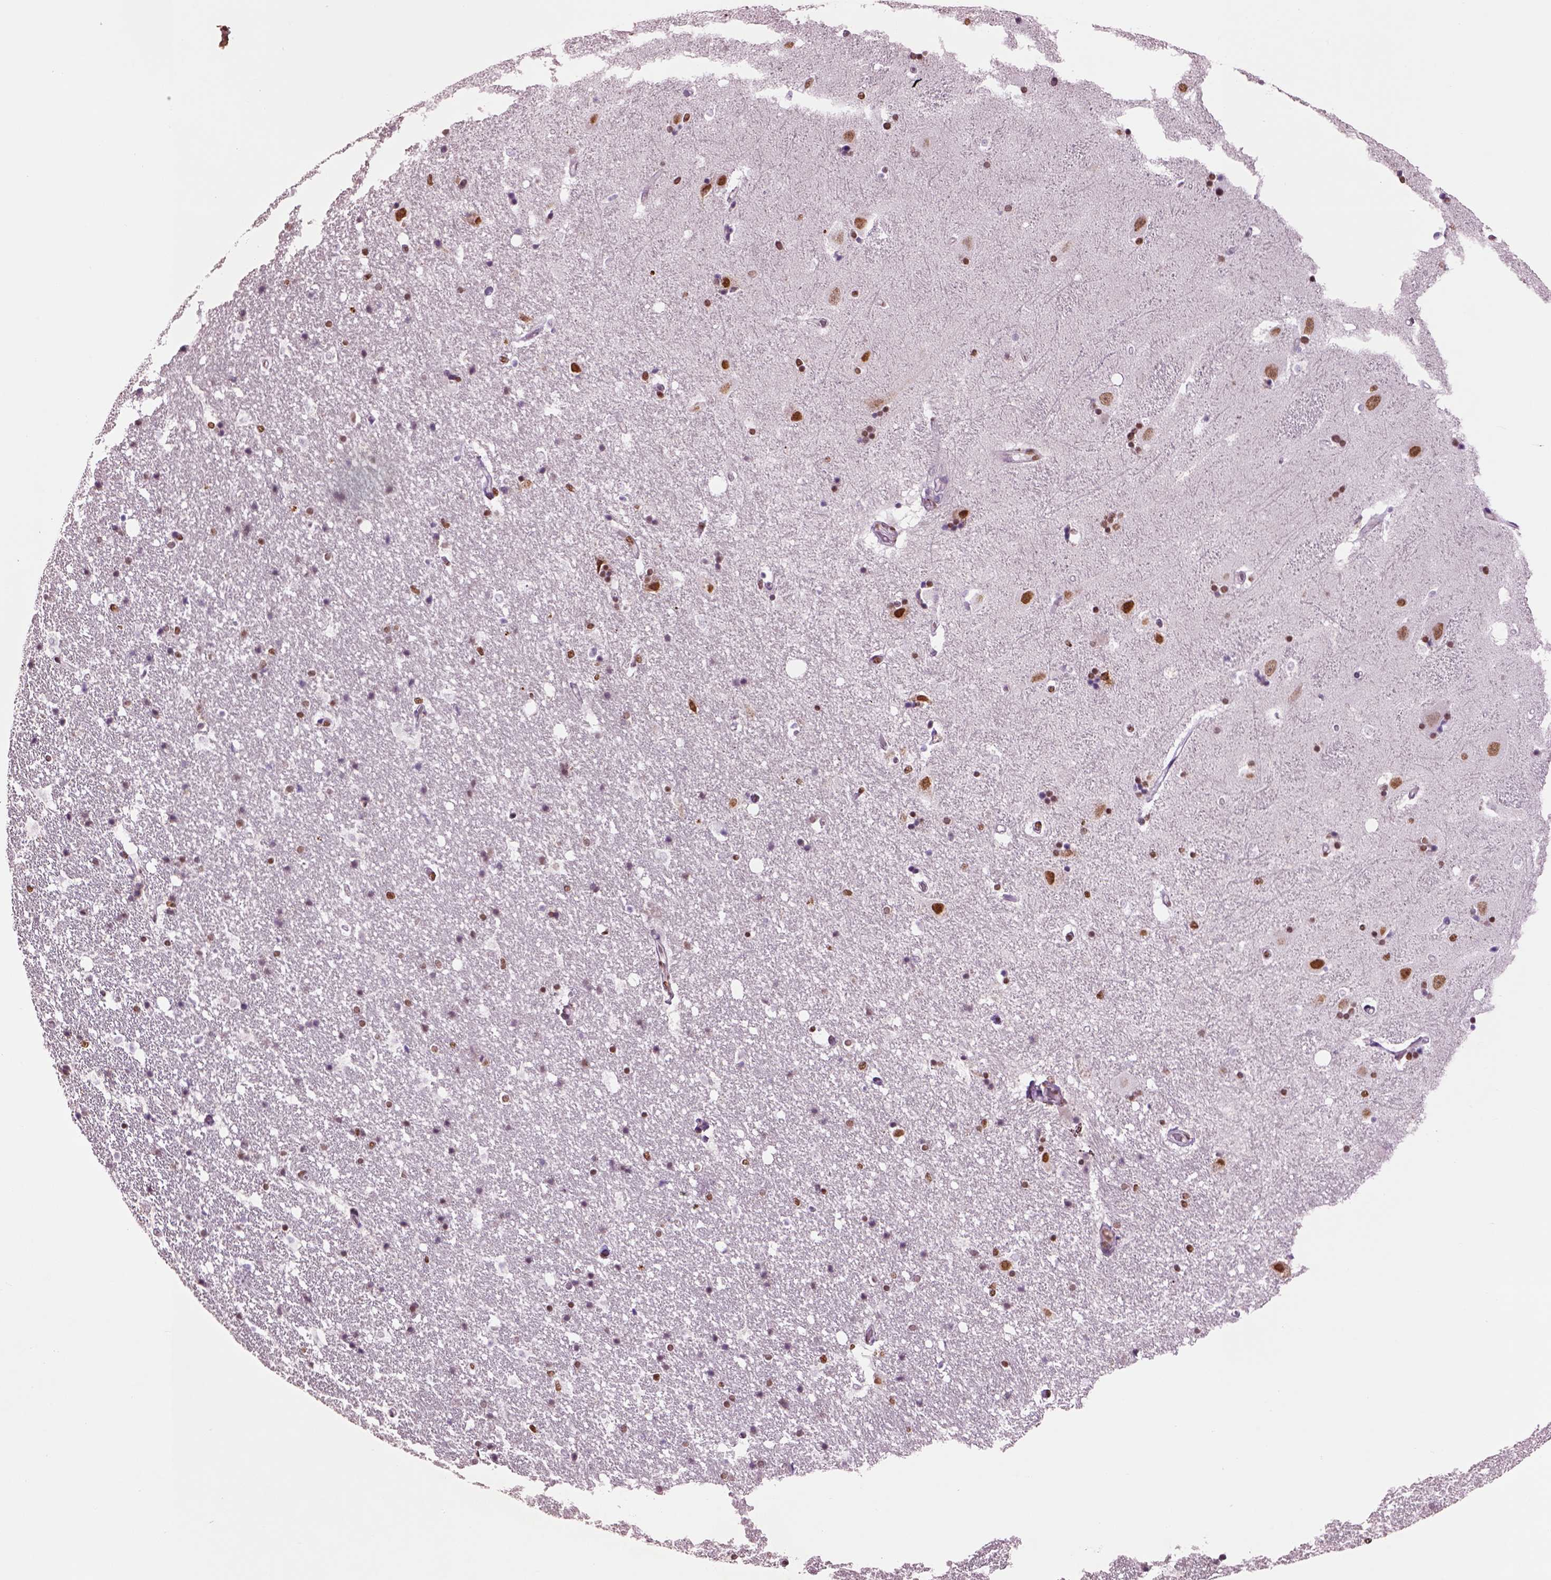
{"staining": {"intensity": "moderate", "quantity": "25%-75%", "location": "nuclear"}, "tissue": "hippocampus", "cell_type": "Glial cells", "image_type": "normal", "snomed": [{"axis": "morphology", "description": "Normal tissue, NOS"}, {"axis": "topography", "description": "Hippocampus"}], "caption": "A brown stain highlights moderate nuclear positivity of a protein in glial cells of unremarkable hippocampus.", "gene": "DDX3X", "patient": {"sex": "male", "age": 49}}